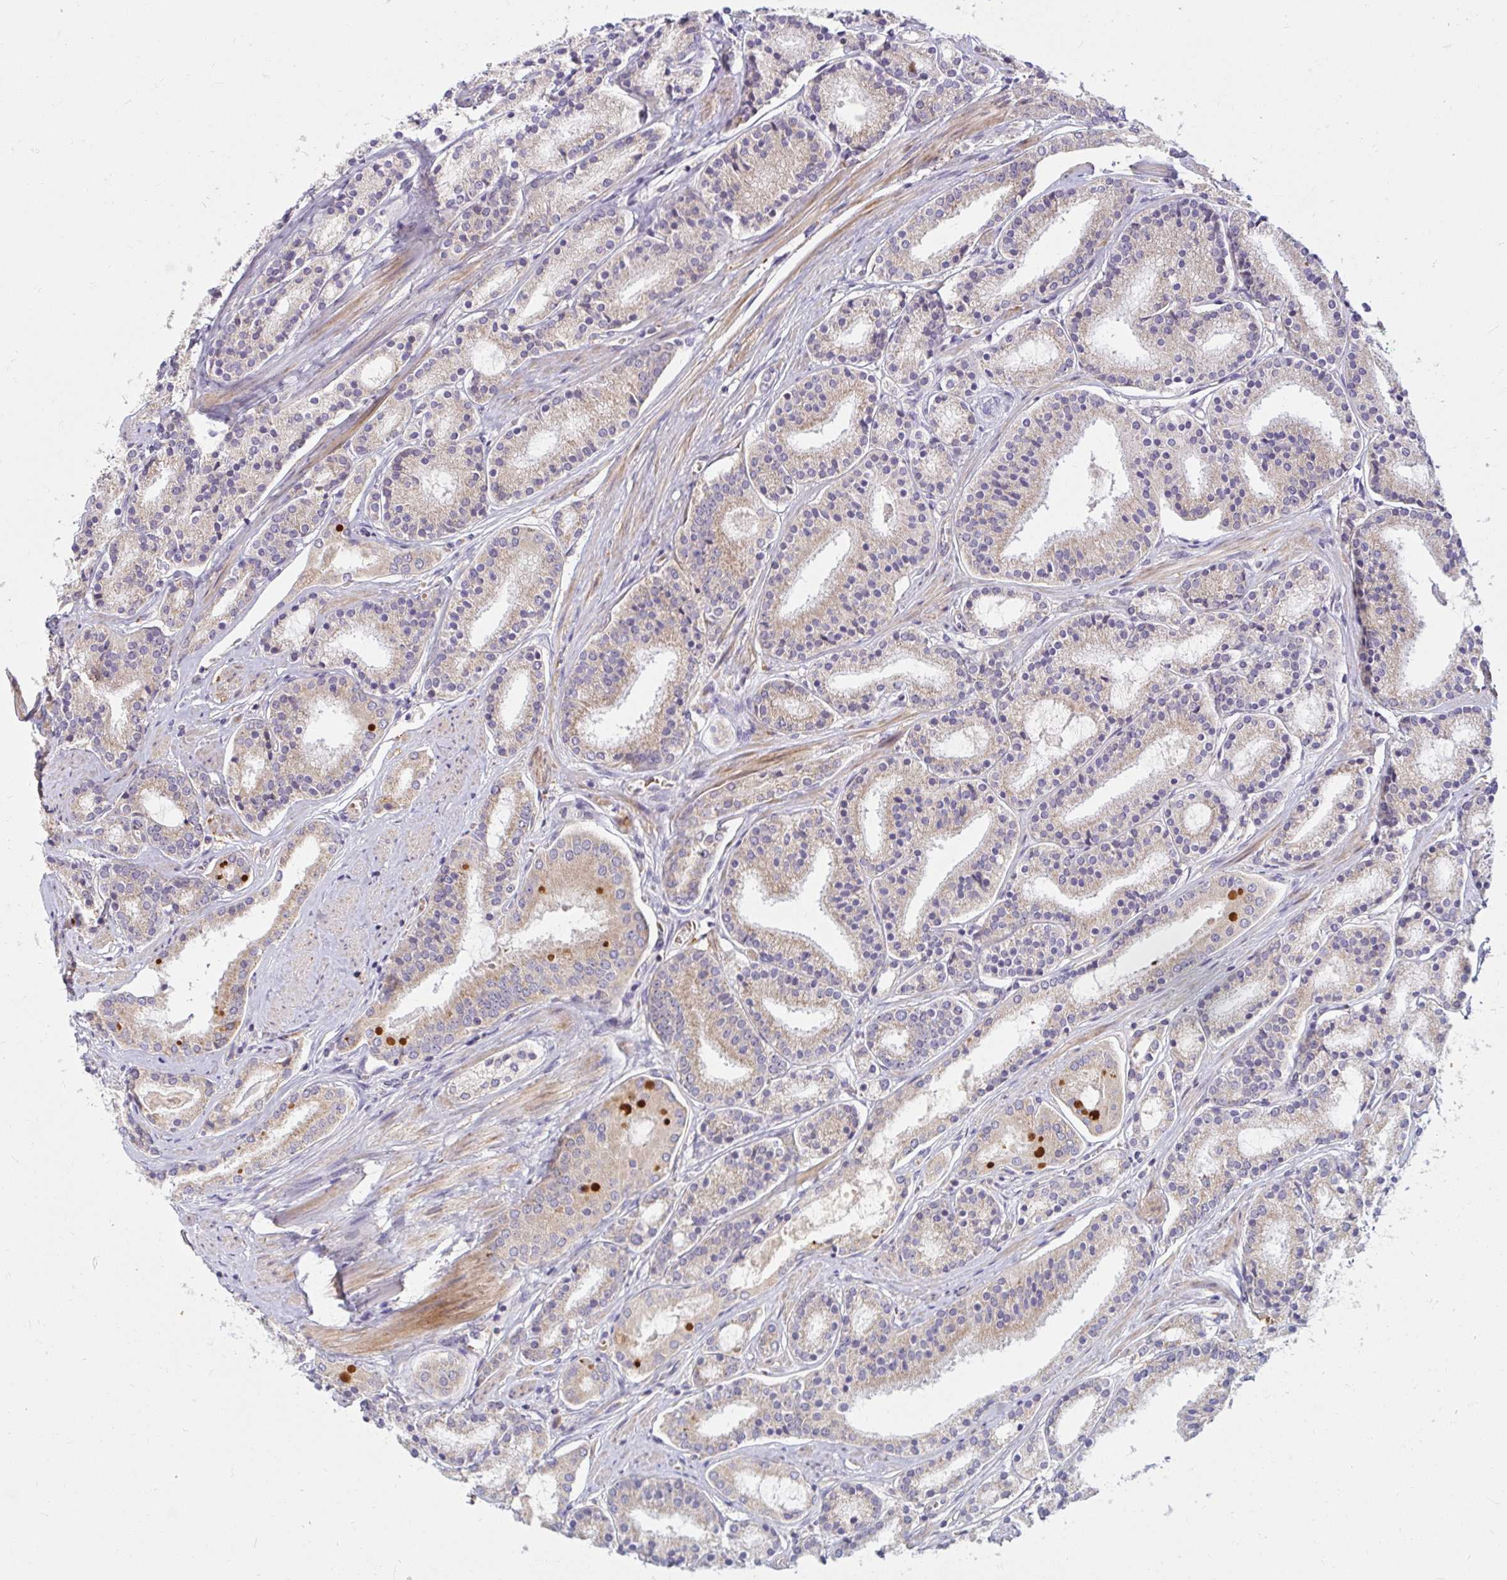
{"staining": {"intensity": "moderate", "quantity": "<25%", "location": "cytoplasmic/membranous"}, "tissue": "prostate cancer", "cell_type": "Tumor cells", "image_type": "cancer", "snomed": [{"axis": "morphology", "description": "Adenocarcinoma, High grade"}, {"axis": "topography", "description": "Prostate"}], "caption": "Protein expression analysis of prostate high-grade adenocarcinoma exhibits moderate cytoplasmic/membranous staining in approximately <25% of tumor cells. (Brightfield microscopy of DAB IHC at high magnification).", "gene": "SKP2", "patient": {"sex": "male", "age": 63}}